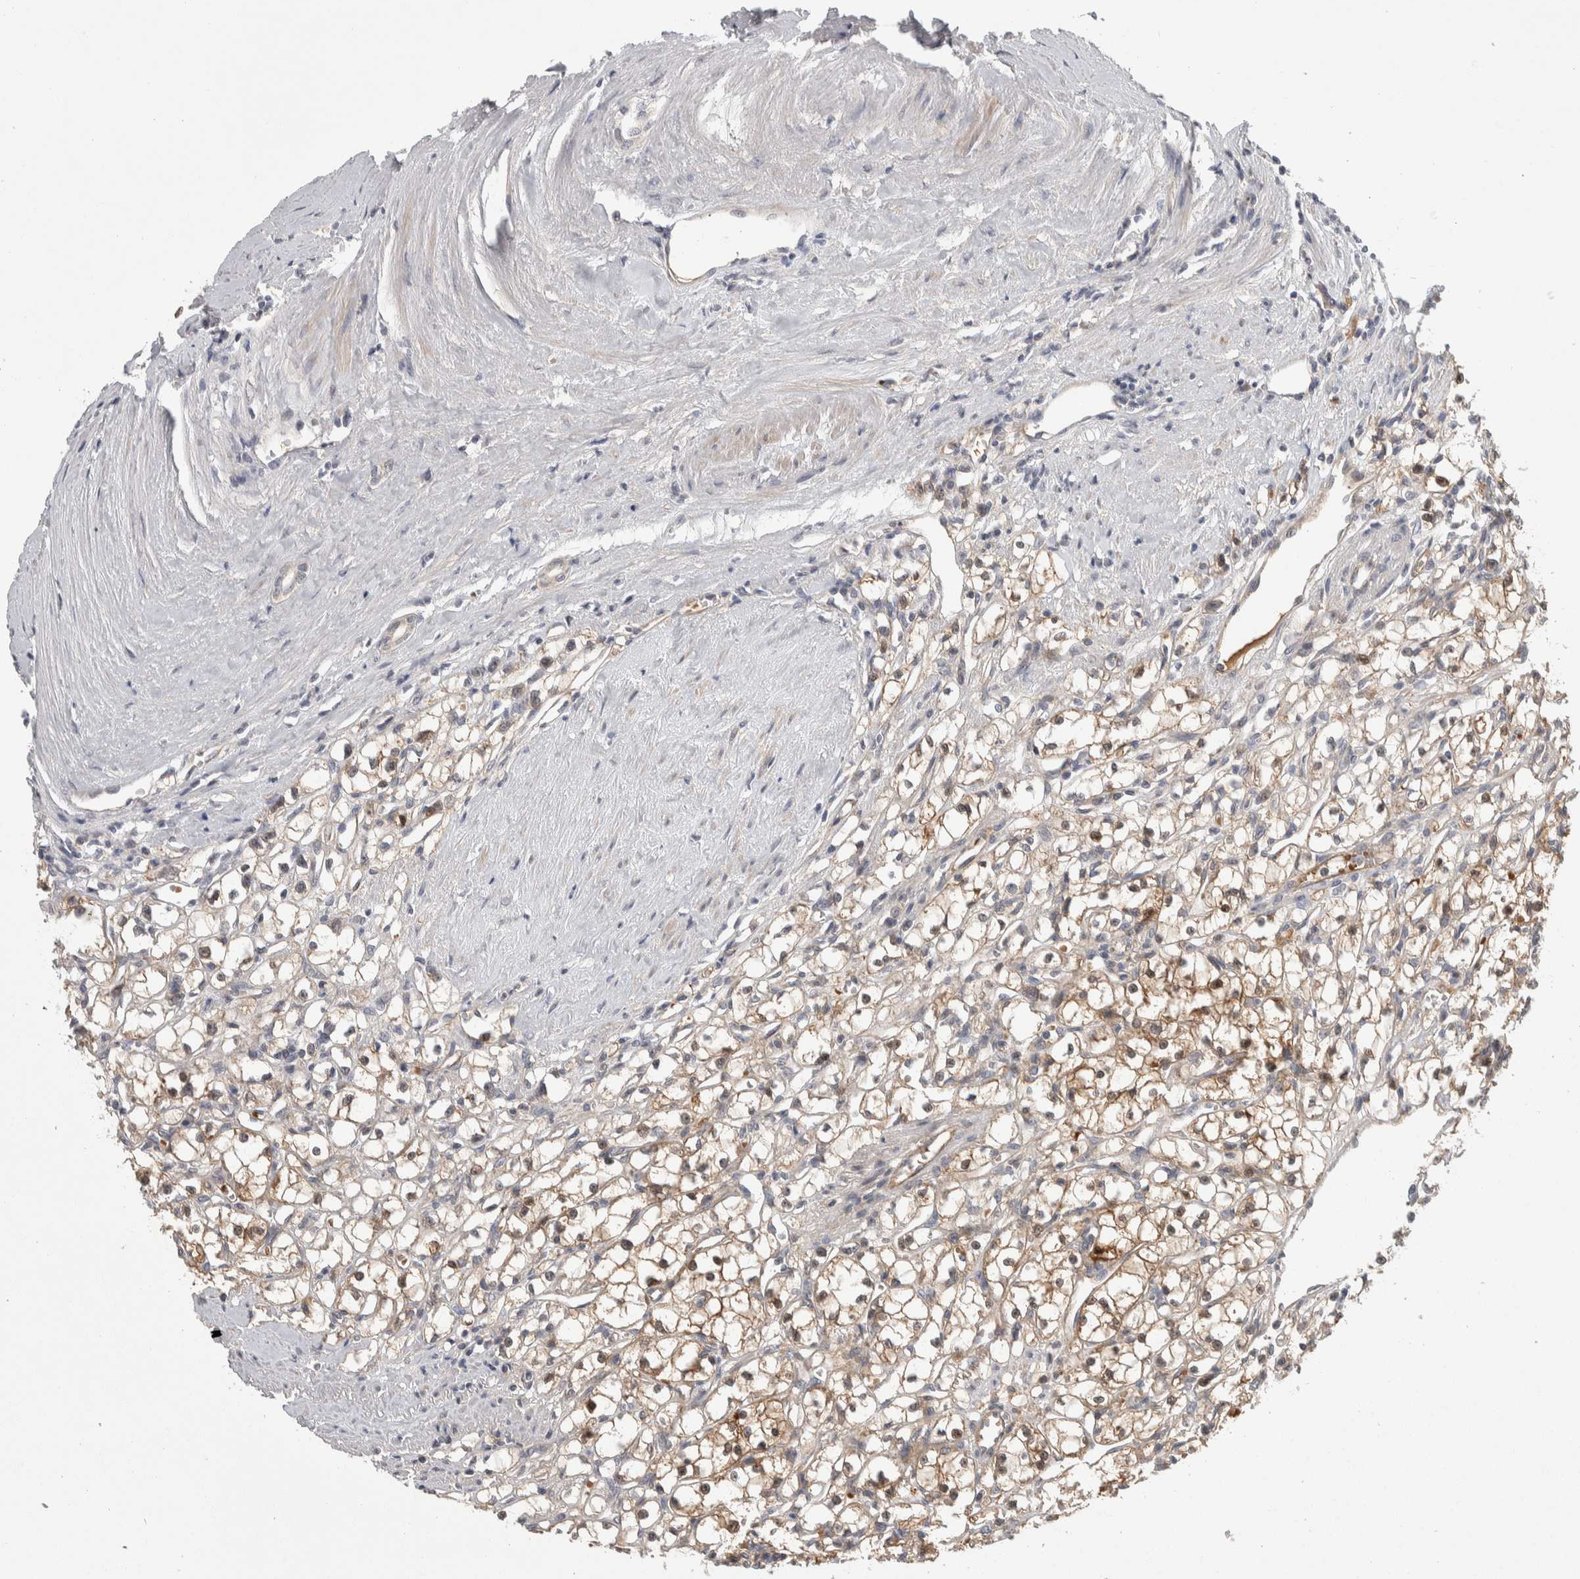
{"staining": {"intensity": "moderate", "quantity": ">75%", "location": "cytoplasmic/membranous"}, "tissue": "renal cancer", "cell_type": "Tumor cells", "image_type": "cancer", "snomed": [{"axis": "morphology", "description": "Adenocarcinoma, NOS"}, {"axis": "topography", "description": "Kidney"}], "caption": "Brown immunohistochemical staining in human renal cancer demonstrates moderate cytoplasmic/membranous positivity in approximately >75% of tumor cells.", "gene": "ZNF862", "patient": {"sex": "male", "age": 56}}